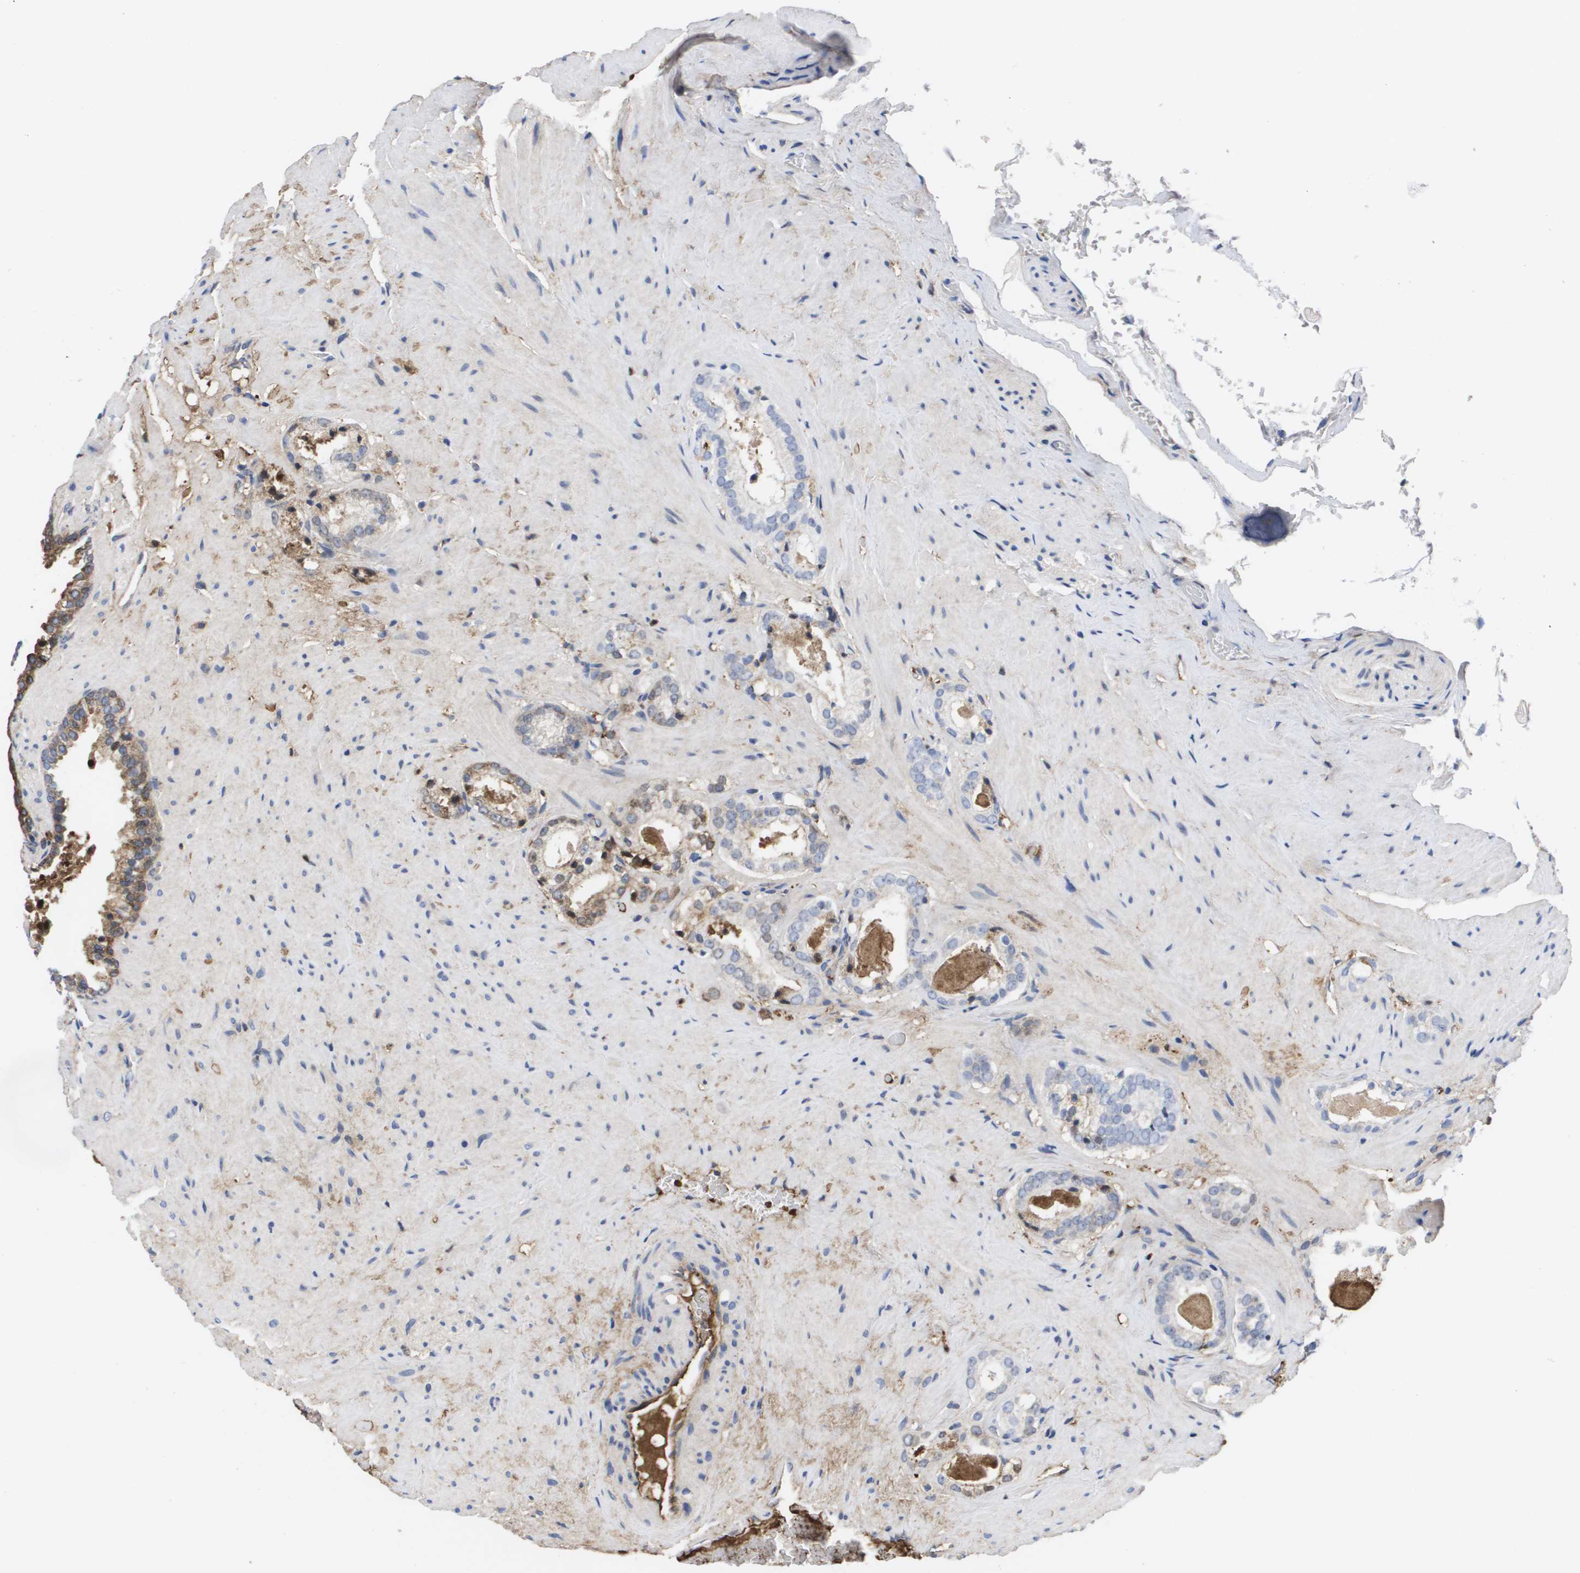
{"staining": {"intensity": "moderate", "quantity": "<25%", "location": "cytoplasmic/membranous"}, "tissue": "prostate cancer", "cell_type": "Tumor cells", "image_type": "cancer", "snomed": [{"axis": "morphology", "description": "Adenocarcinoma, High grade"}, {"axis": "topography", "description": "Prostate"}], "caption": "The immunohistochemical stain highlights moderate cytoplasmic/membranous expression in tumor cells of high-grade adenocarcinoma (prostate) tissue. (IHC, brightfield microscopy, high magnification).", "gene": "SERPINC1", "patient": {"sex": "male", "age": 64}}